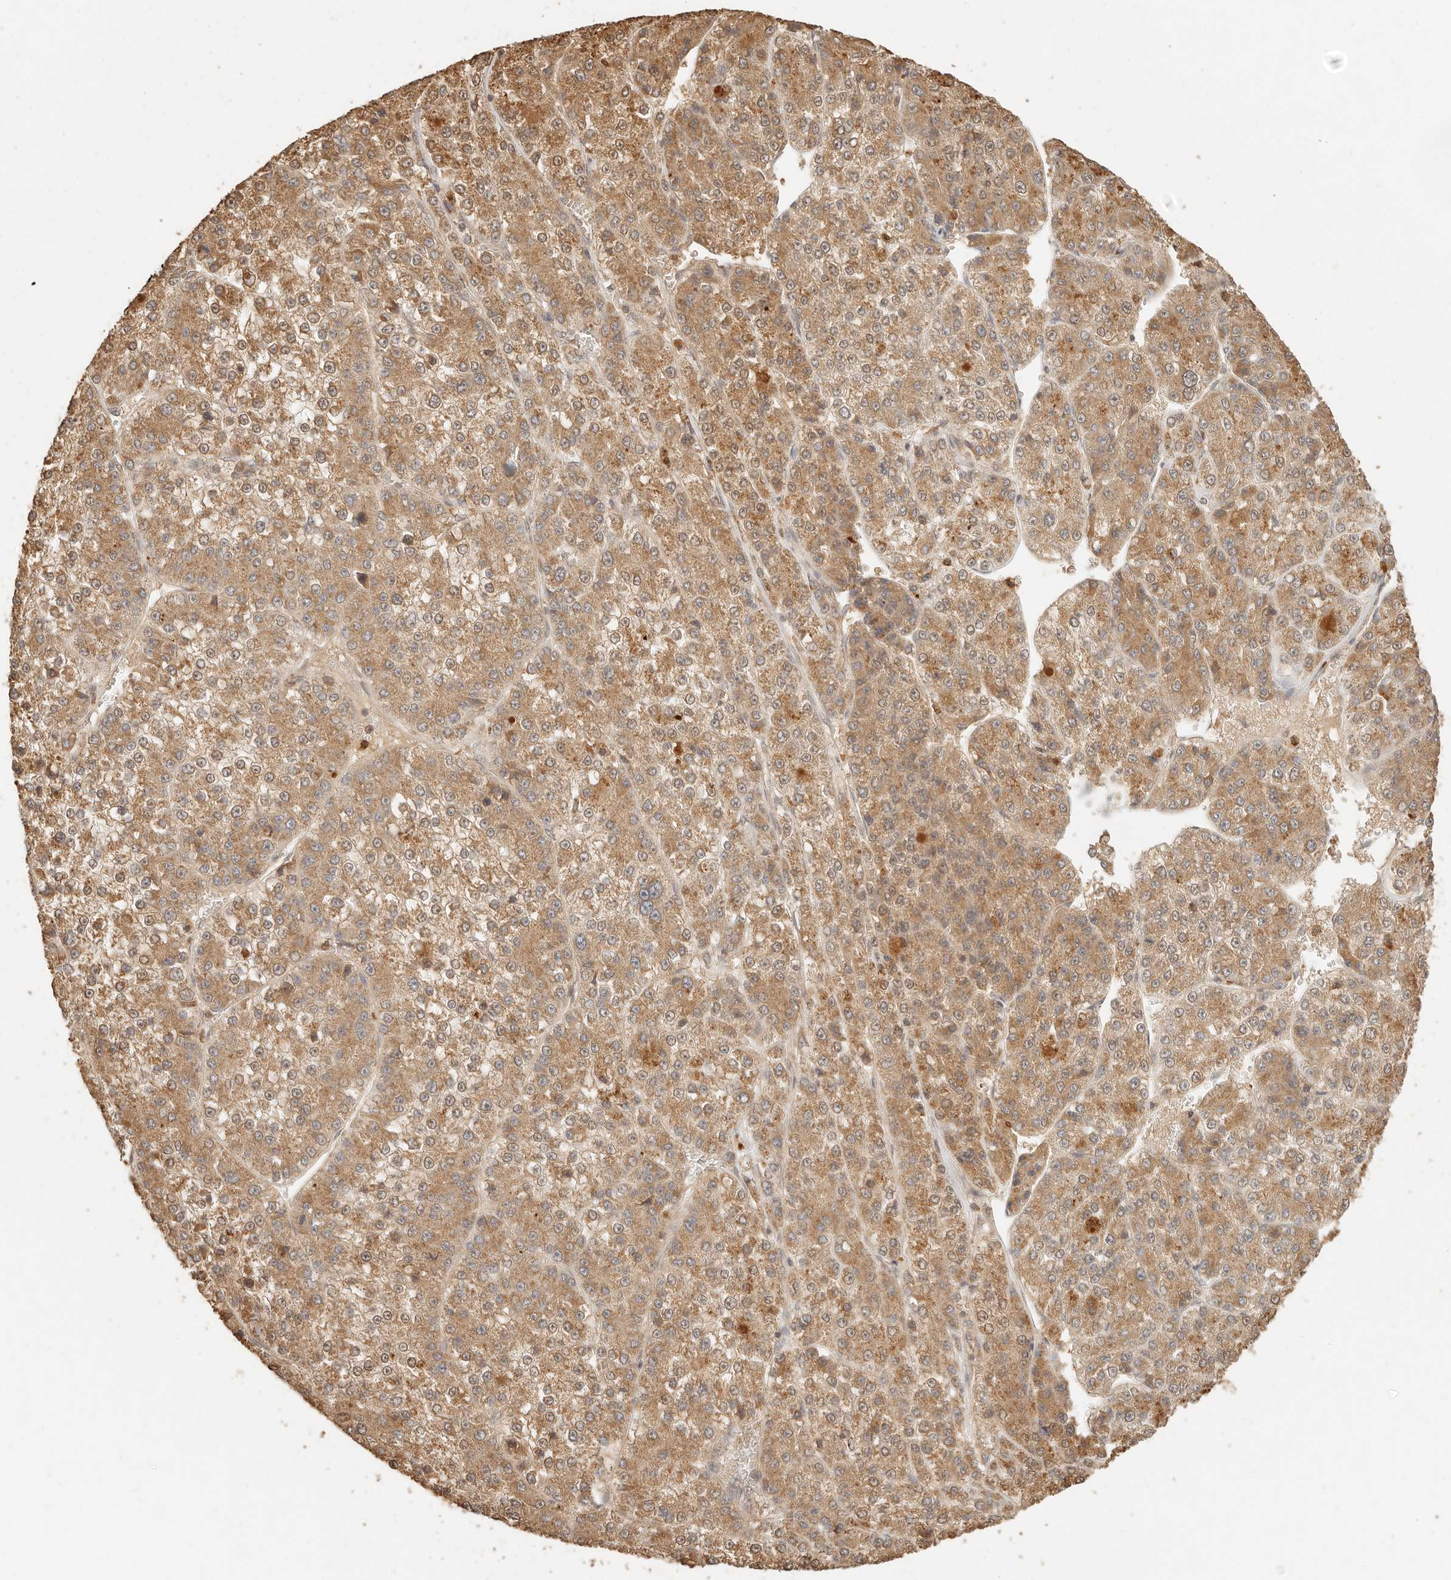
{"staining": {"intensity": "moderate", "quantity": ">75%", "location": "cytoplasmic/membranous"}, "tissue": "liver cancer", "cell_type": "Tumor cells", "image_type": "cancer", "snomed": [{"axis": "morphology", "description": "Carcinoma, Hepatocellular, NOS"}, {"axis": "topography", "description": "Liver"}], "caption": "Tumor cells exhibit moderate cytoplasmic/membranous positivity in approximately >75% of cells in liver hepatocellular carcinoma.", "gene": "INTS11", "patient": {"sex": "female", "age": 73}}